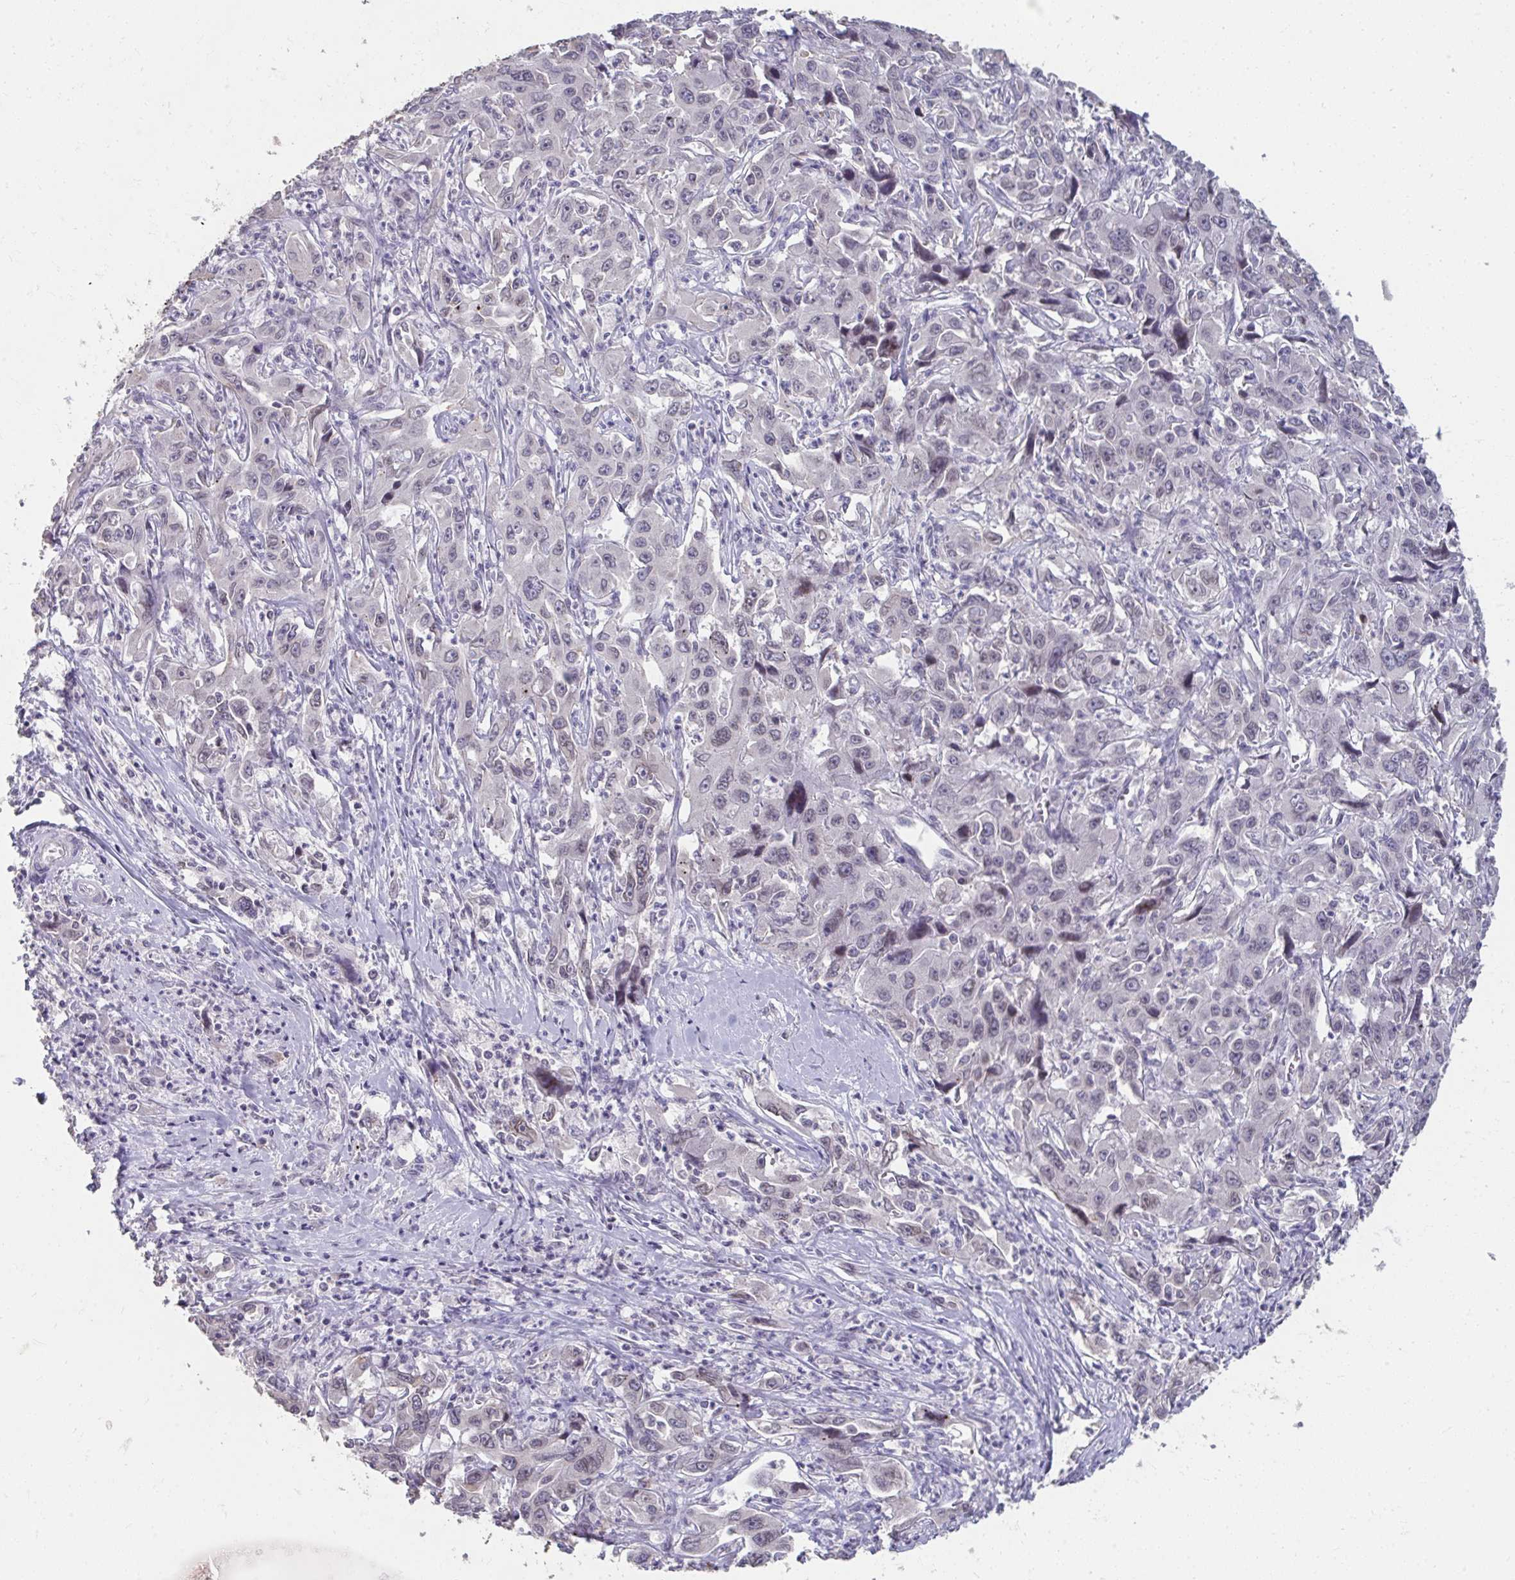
{"staining": {"intensity": "weak", "quantity": "<25%", "location": "nuclear"}, "tissue": "liver cancer", "cell_type": "Tumor cells", "image_type": "cancer", "snomed": [{"axis": "morphology", "description": "Carcinoma, Hepatocellular, NOS"}, {"axis": "topography", "description": "Liver"}], "caption": "An IHC histopathology image of hepatocellular carcinoma (liver) is shown. There is no staining in tumor cells of hepatocellular carcinoma (liver). The staining is performed using DAB brown chromogen with nuclei counter-stained in using hematoxylin.", "gene": "NUP133", "patient": {"sex": "male", "age": 63}}